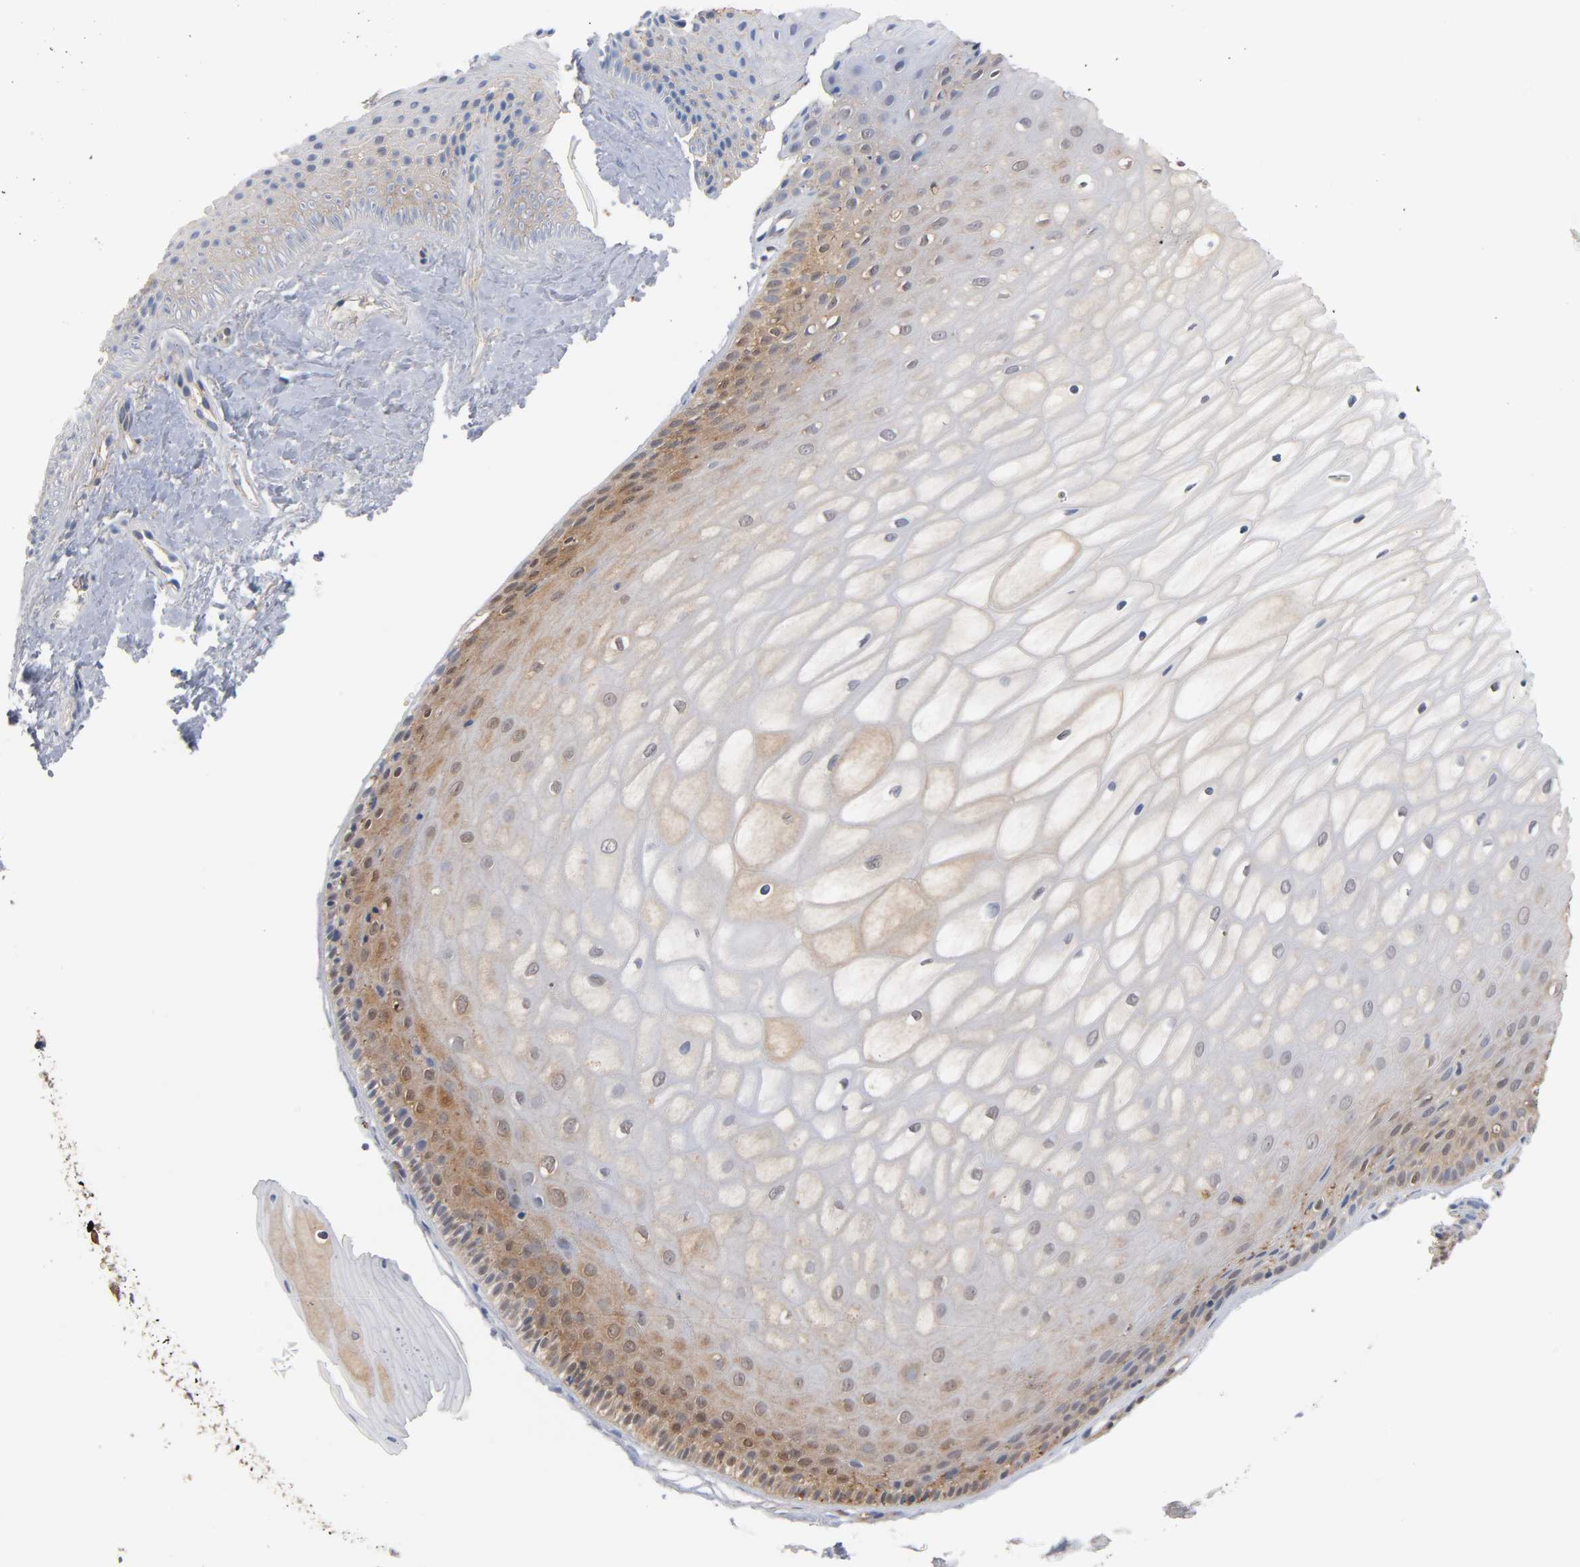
{"staining": {"intensity": "moderate", "quantity": ">75%", "location": "cytoplasmic/membranous"}, "tissue": "cervix", "cell_type": "Glandular cells", "image_type": "normal", "snomed": [{"axis": "morphology", "description": "Normal tissue, NOS"}, {"axis": "topography", "description": "Cervix"}], "caption": "Protein expression analysis of benign cervix reveals moderate cytoplasmic/membranous staining in approximately >75% of glandular cells.", "gene": "ALDOA", "patient": {"sex": "female", "age": 55}}